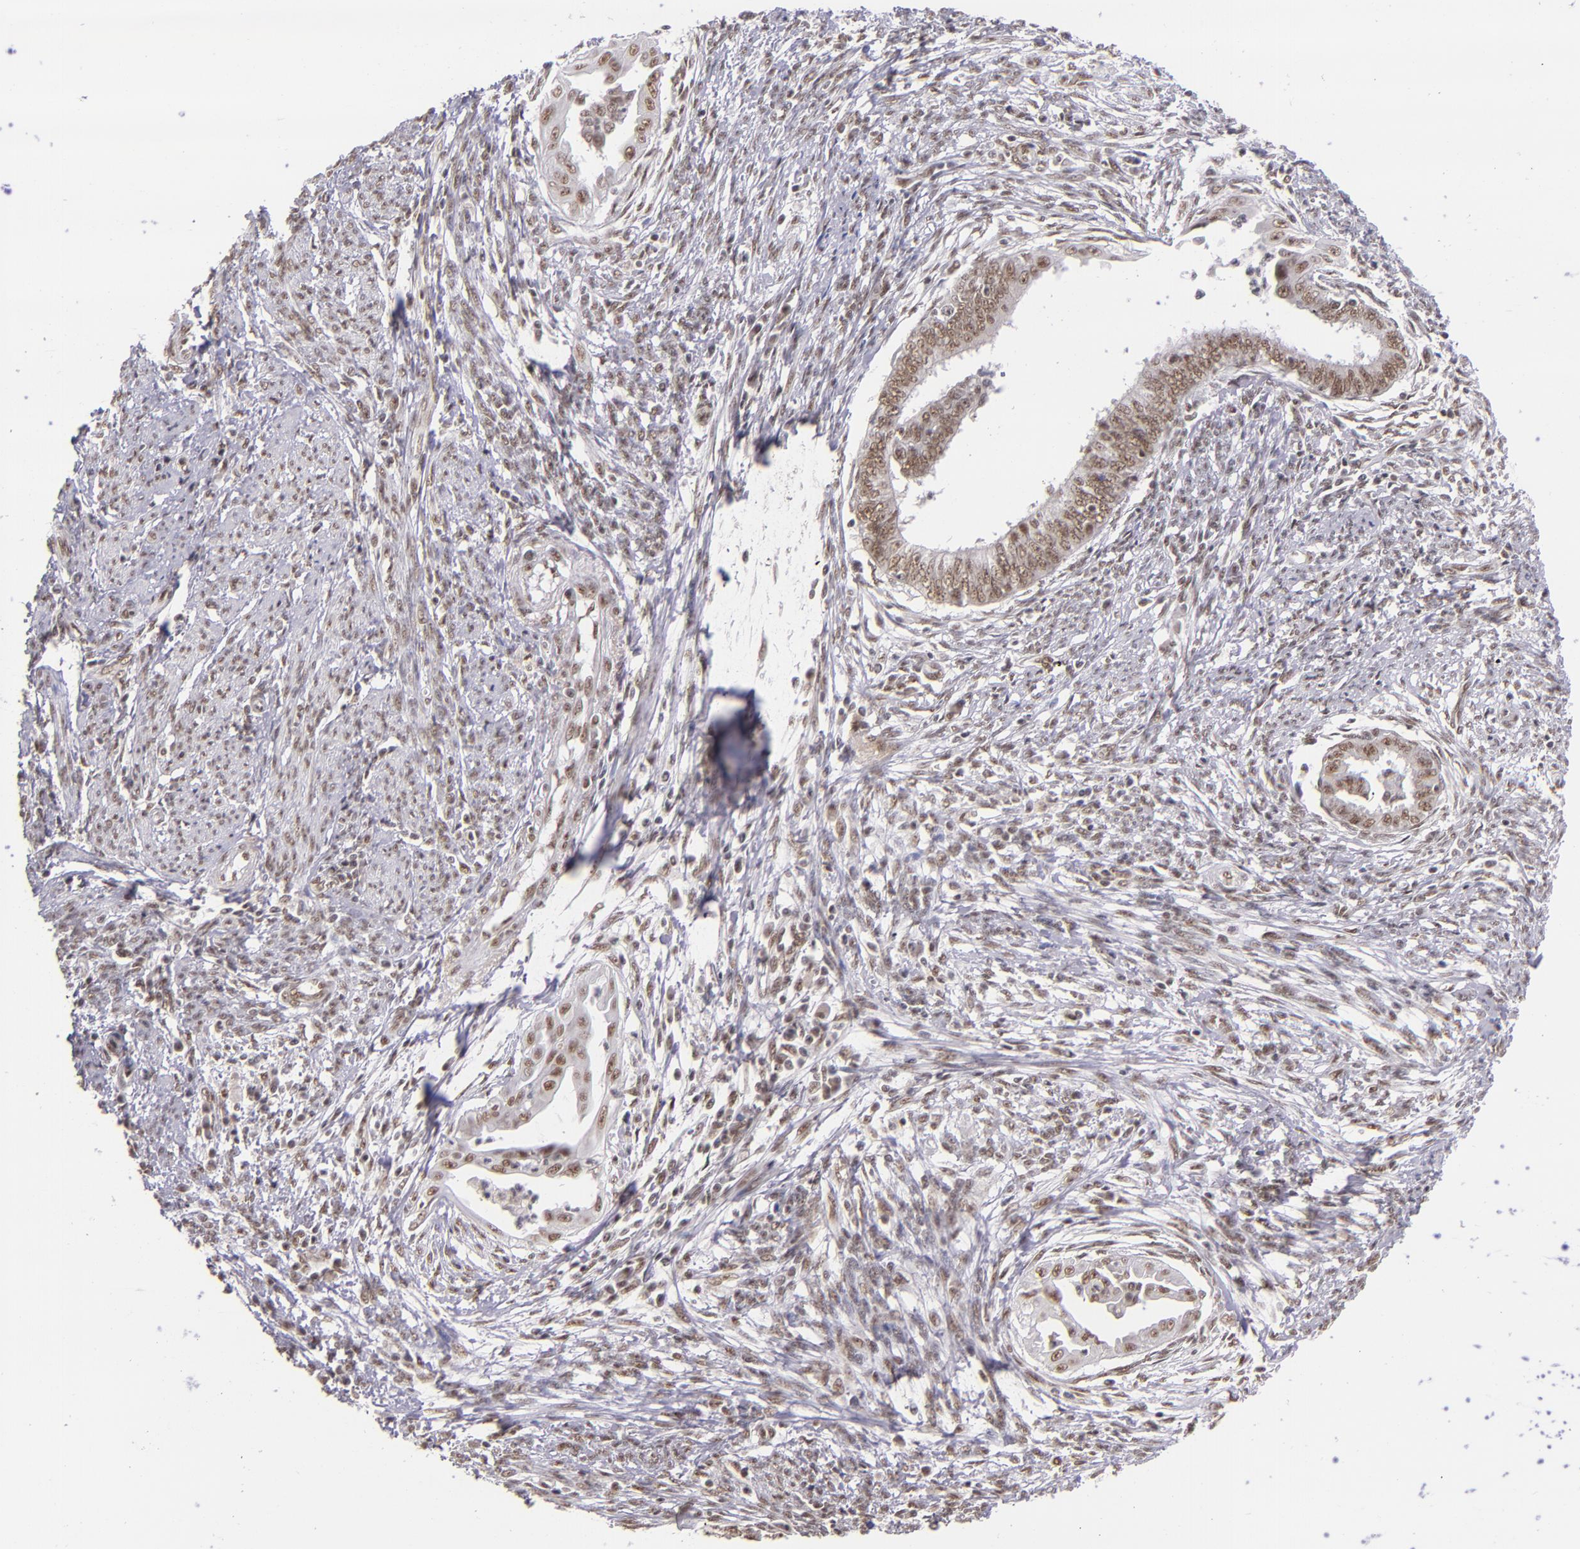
{"staining": {"intensity": "moderate", "quantity": ">75%", "location": "nuclear"}, "tissue": "endometrial cancer", "cell_type": "Tumor cells", "image_type": "cancer", "snomed": [{"axis": "morphology", "description": "Adenocarcinoma, NOS"}, {"axis": "topography", "description": "Endometrium"}], "caption": "Human endometrial adenocarcinoma stained with a protein marker reveals moderate staining in tumor cells.", "gene": "ZNF148", "patient": {"sex": "female", "age": 66}}